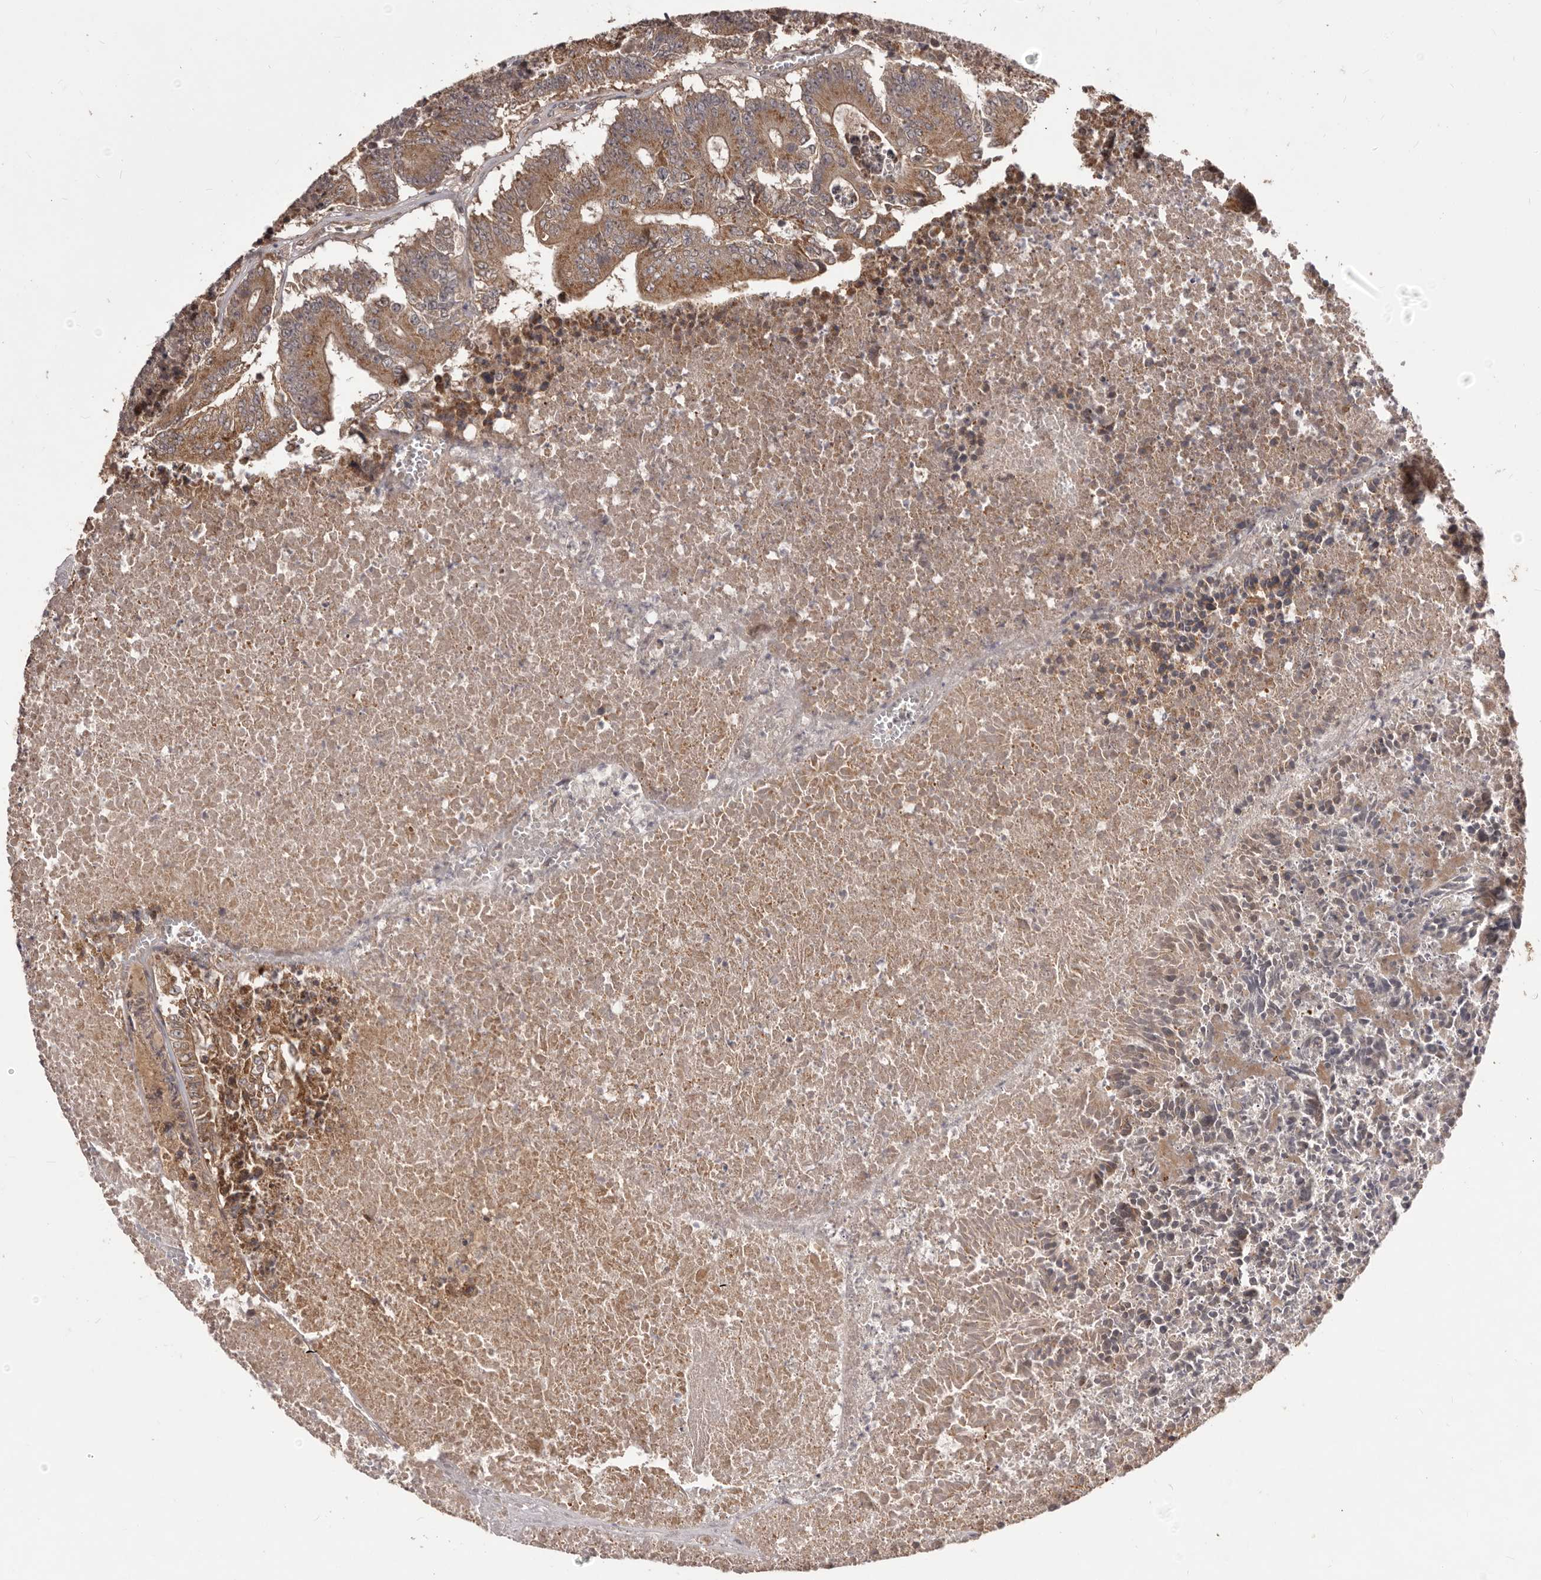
{"staining": {"intensity": "moderate", "quantity": ">75%", "location": "cytoplasmic/membranous"}, "tissue": "colorectal cancer", "cell_type": "Tumor cells", "image_type": "cancer", "snomed": [{"axis": "morphology", "description": "Adenocarcinoma, NOS"}, {"axis": "topography", "description": "Colon"}], "caption": "High-magnification brightfield microscopy of colorectal cancer (adenocarcinoma) stained with DAB (brown) and counterstained with hematoxylin (blue). tumor cells exhibit moderate cytoplasmic/membranous staining is present in about>75% of cells.", "gene": "MTO1", "patient": {"sex": "male", "age": 87}}